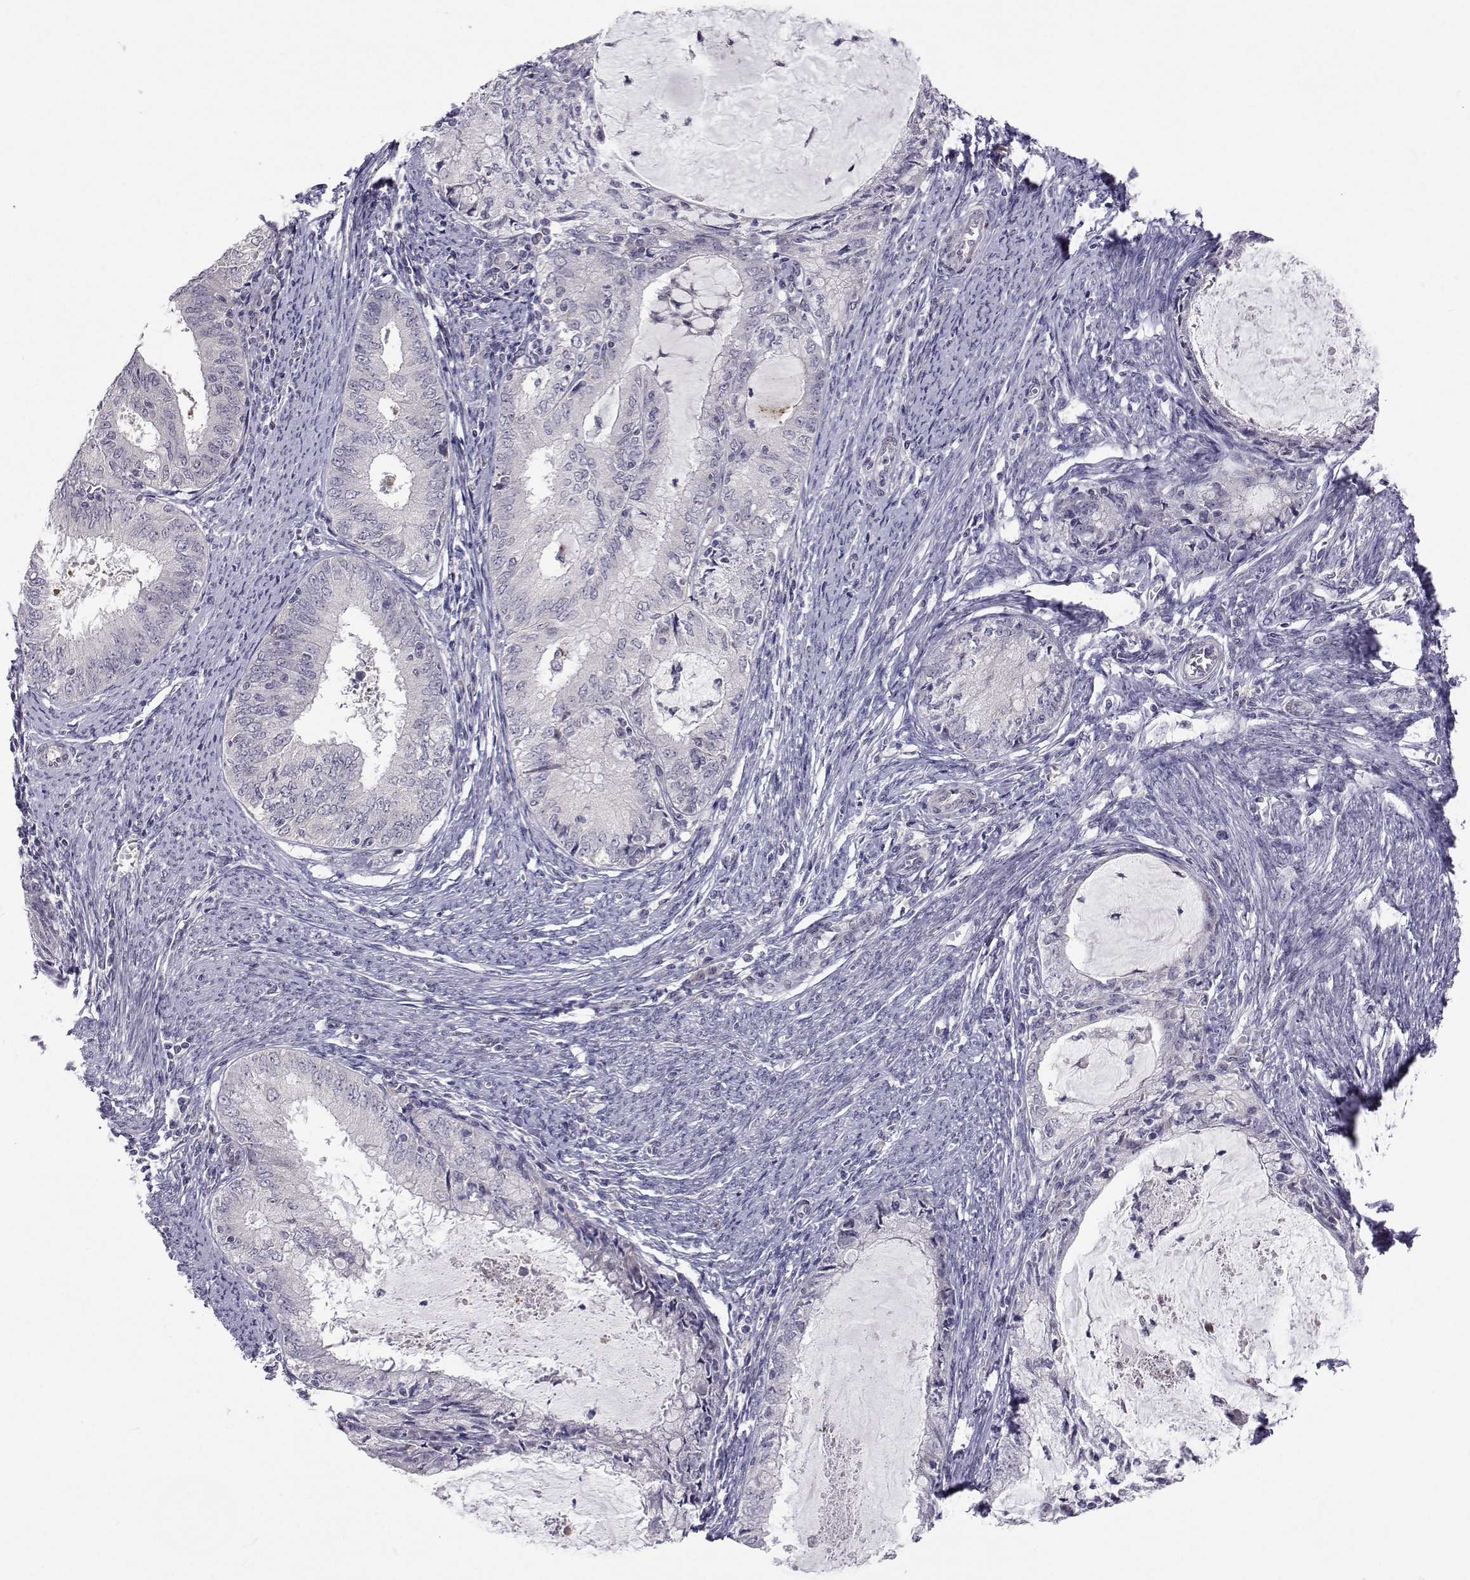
{"staining": {"intensity": "negative", "quantity": "none", "location": "none"}, "tissue": "endometrial cancer", "cell_type": "Tumor cells", "image_type": "cancer", "snomed": [{"axis": "morphology", "description": "Adenocarcinoma, NOS"}, {"axis": "topography", "description": "Endometrium"}], "caption": "Endometrial cancer (adenocarcinoma) was stained to show a protein in brown. There is no significant positivity in tumor cells. Brightfield microscopy of immunohistochemistry (IHC) stained with DAB (brown) and hematoxylin (blue), captured at high magnification.", "gene": "SLC6A3", "patient": {"sex": "female", "age": 57}}